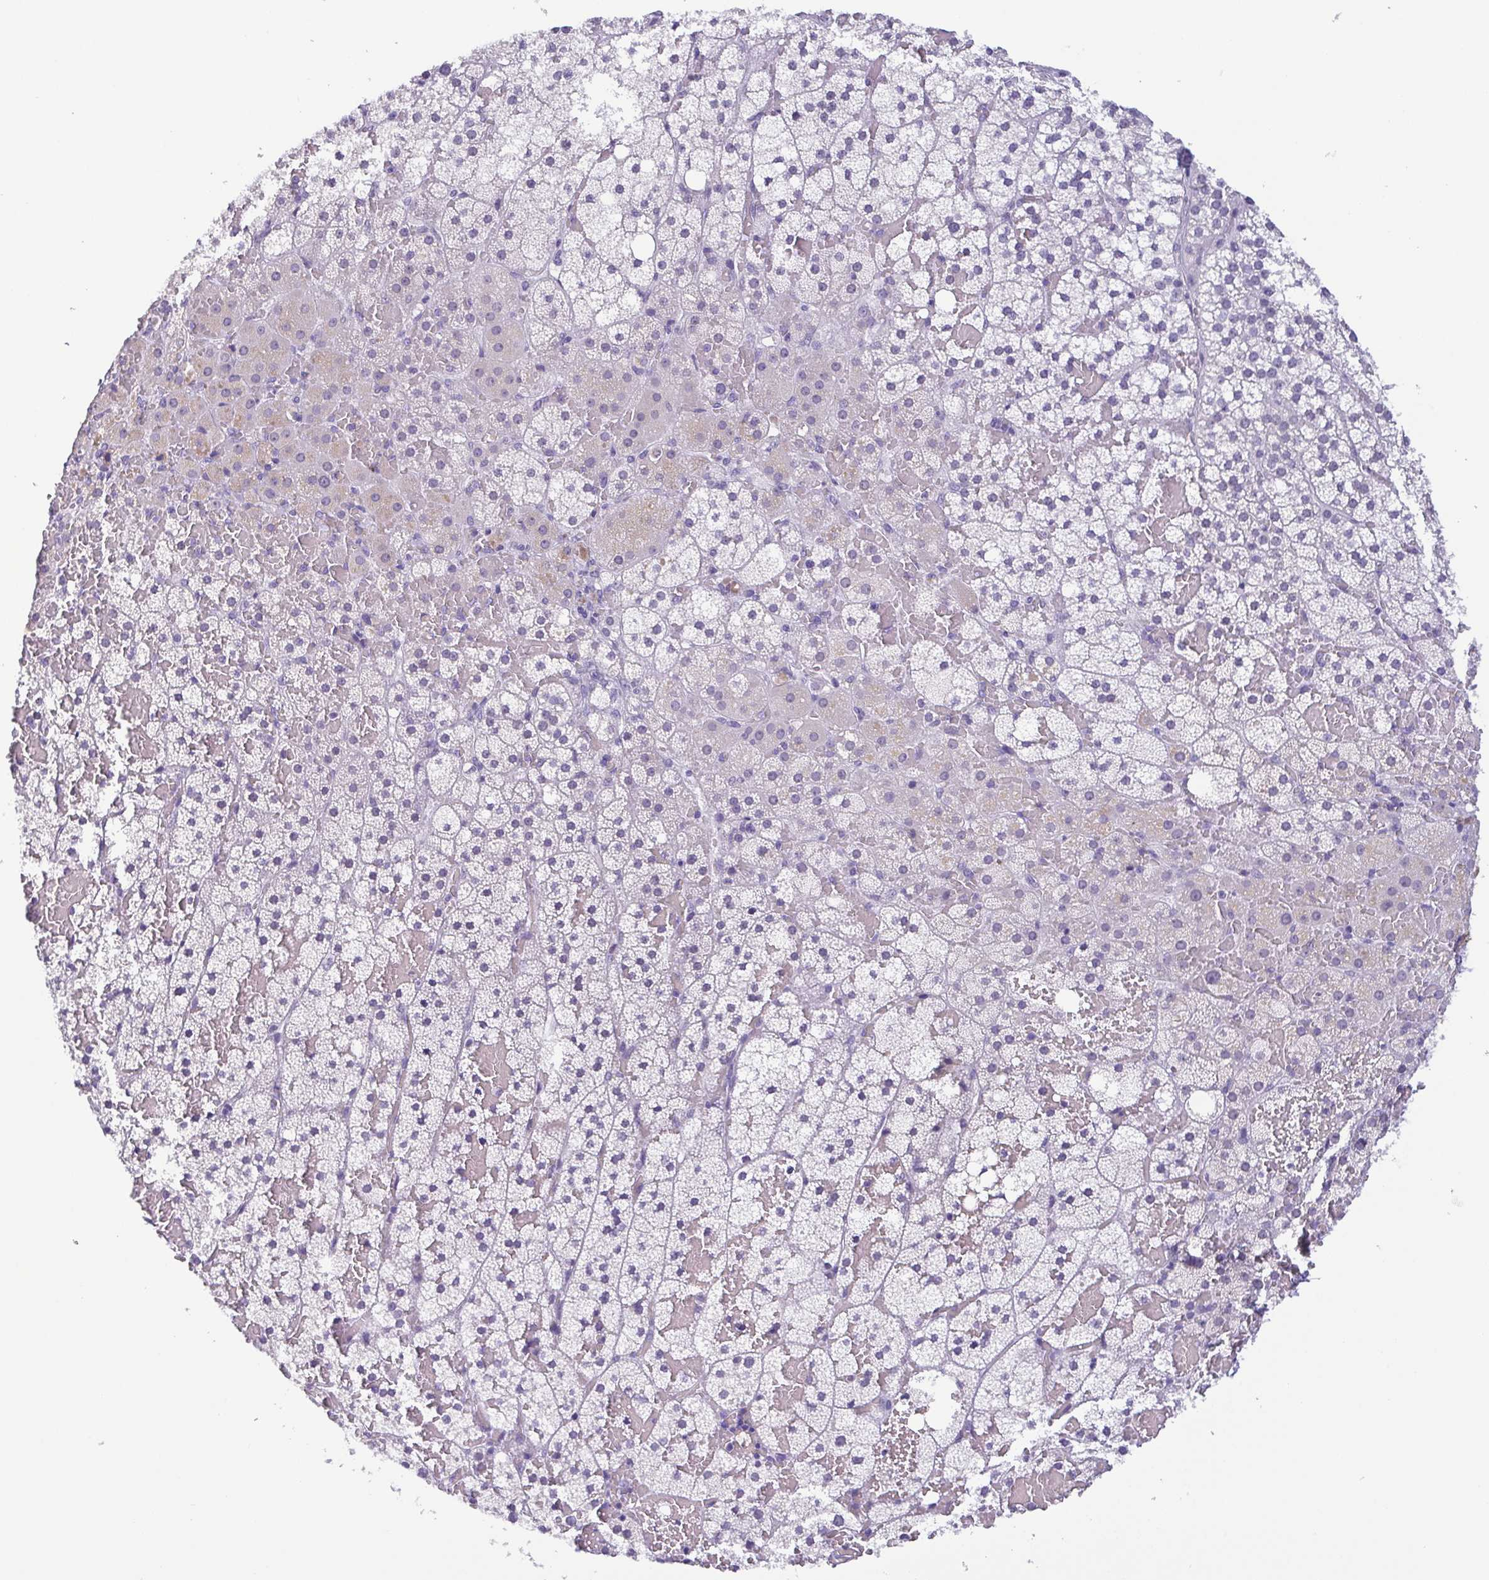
{"staining": {"intensity": "negative", "quantity": "none", "location": "none"}, "tissue": "adrenal gland", "cell_type": "Glandular cells", "image_type": "normal", "snomed": [{"axis": "morphology", "description": "Normal tissue, NOS"}, {"axis": "topography", "description": "Adrenal gland"}], "caption": "Immunohistochemical staining of benign adrenal gland demonstrates no significant staining in glandular cells.", "gene": "MYL7", "patient": {"sex": "male", "age": 53}}